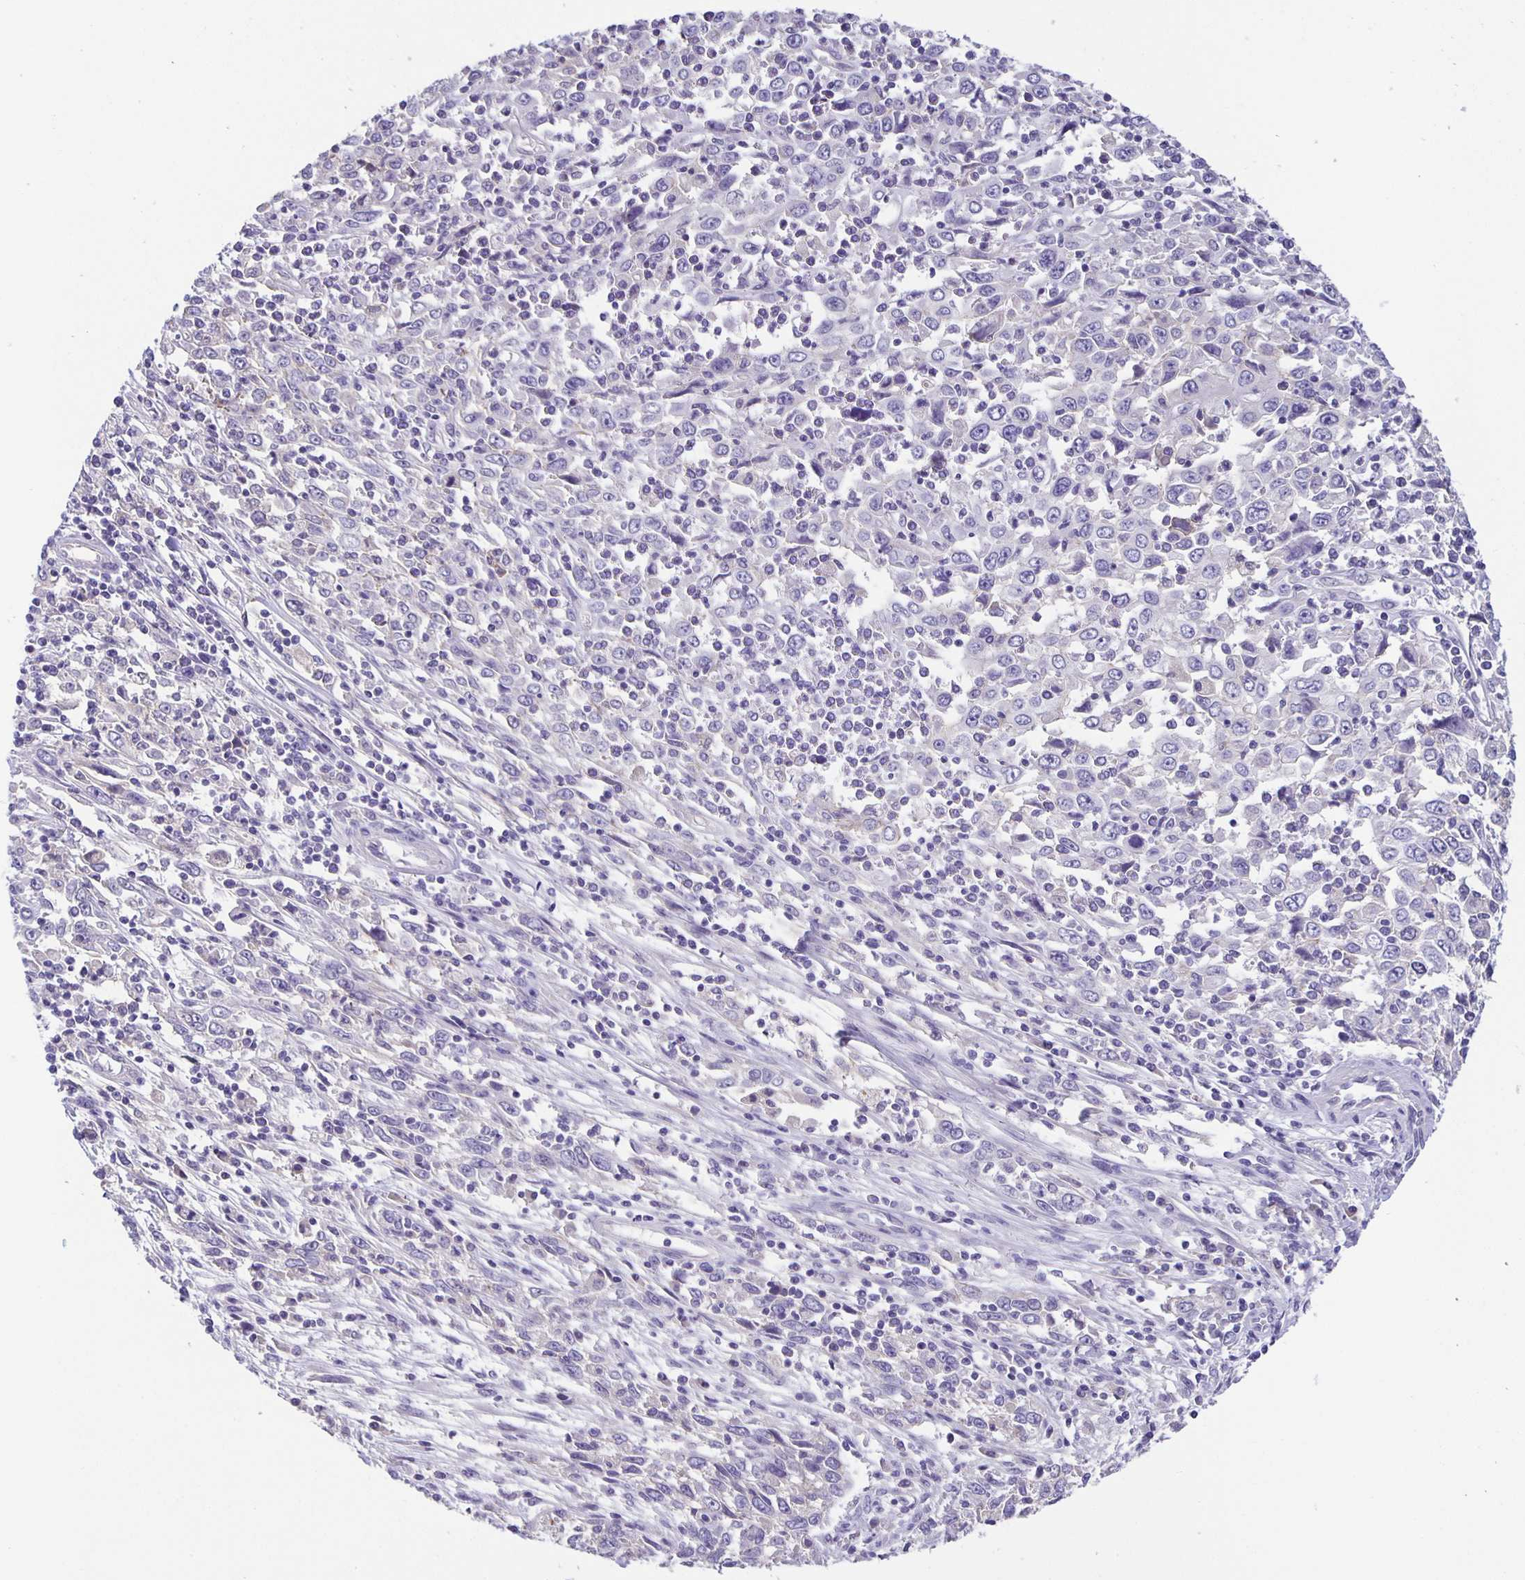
{"staining": {"intensity": "negative", "quantity": "none", "location": "none"}, "tissue": "cervical cancer", "cell_type": "Tumor cells", "image_type": "cancer", "snomed": [{"axis": "morphology", "description": "Adenocarcinoma, NOS"}, {"axis": "topography", "description": "Cervix"}], "caption": "This is a image of IHC staining of cervical adenocarcinoma, which shows no expression in tumor cells.", "gene": "PTPN3", "patient": {"sex": "female", "age": 40}}